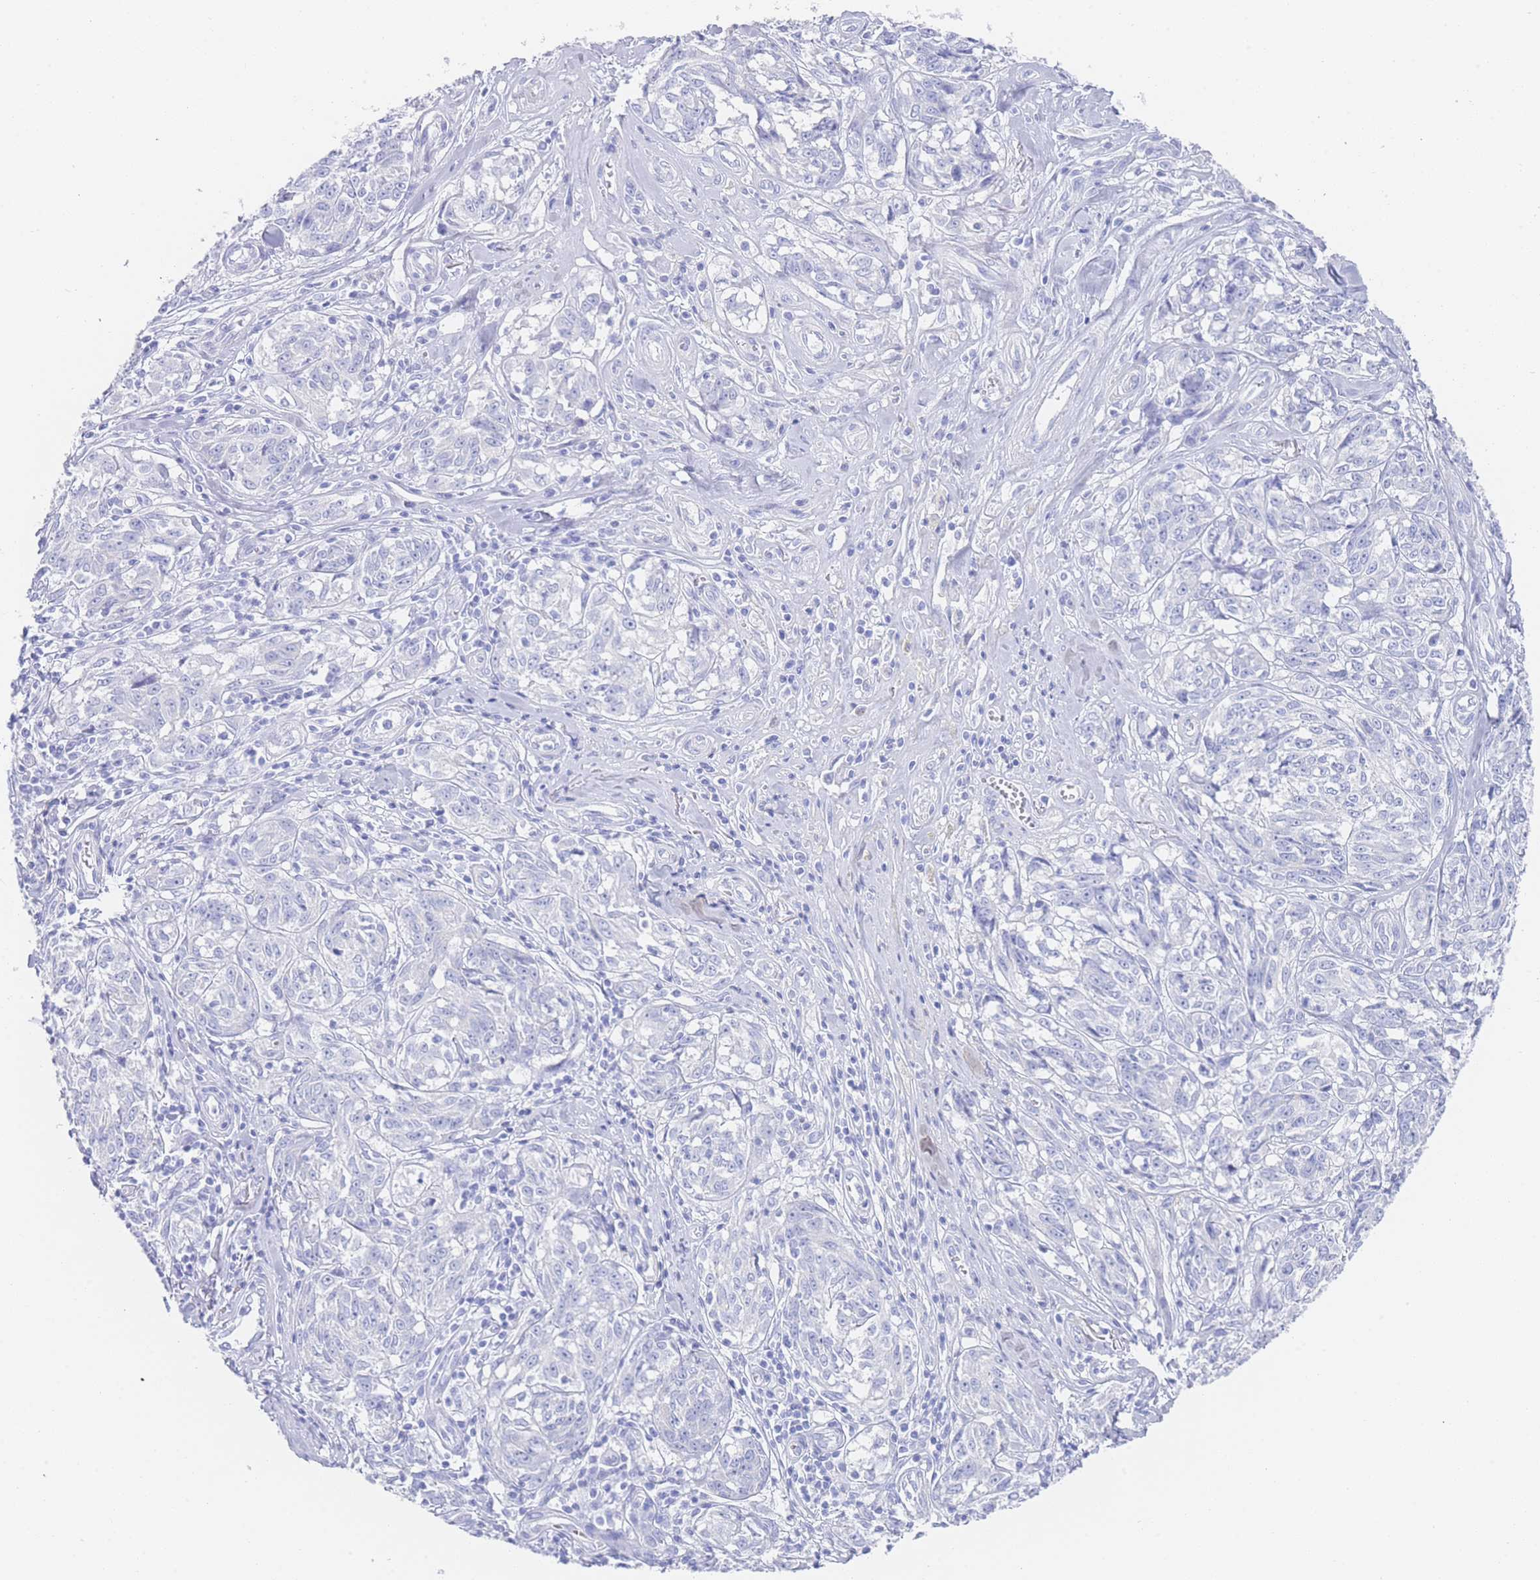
{"staining": {"intensity": "negative", "quantity": "none", "location": "none"}, "tissue": "melanoma", "cell_type": "Tumor cells", "image_type": "cancer", "snomed": [{"axis": "morphology", "description": "Normal tissue, NOS"}, {"axis": "morphology", "description": "Malignant melanoma, NOS"}, {"axis": "topography", "description": "Skin"}], "caption": "This is a image of IHC staining of malignant melanoma, which shows no staining in tumor cells.", "gene": "LRRC37A", "patient": {"sex": "female", "age": 64}}